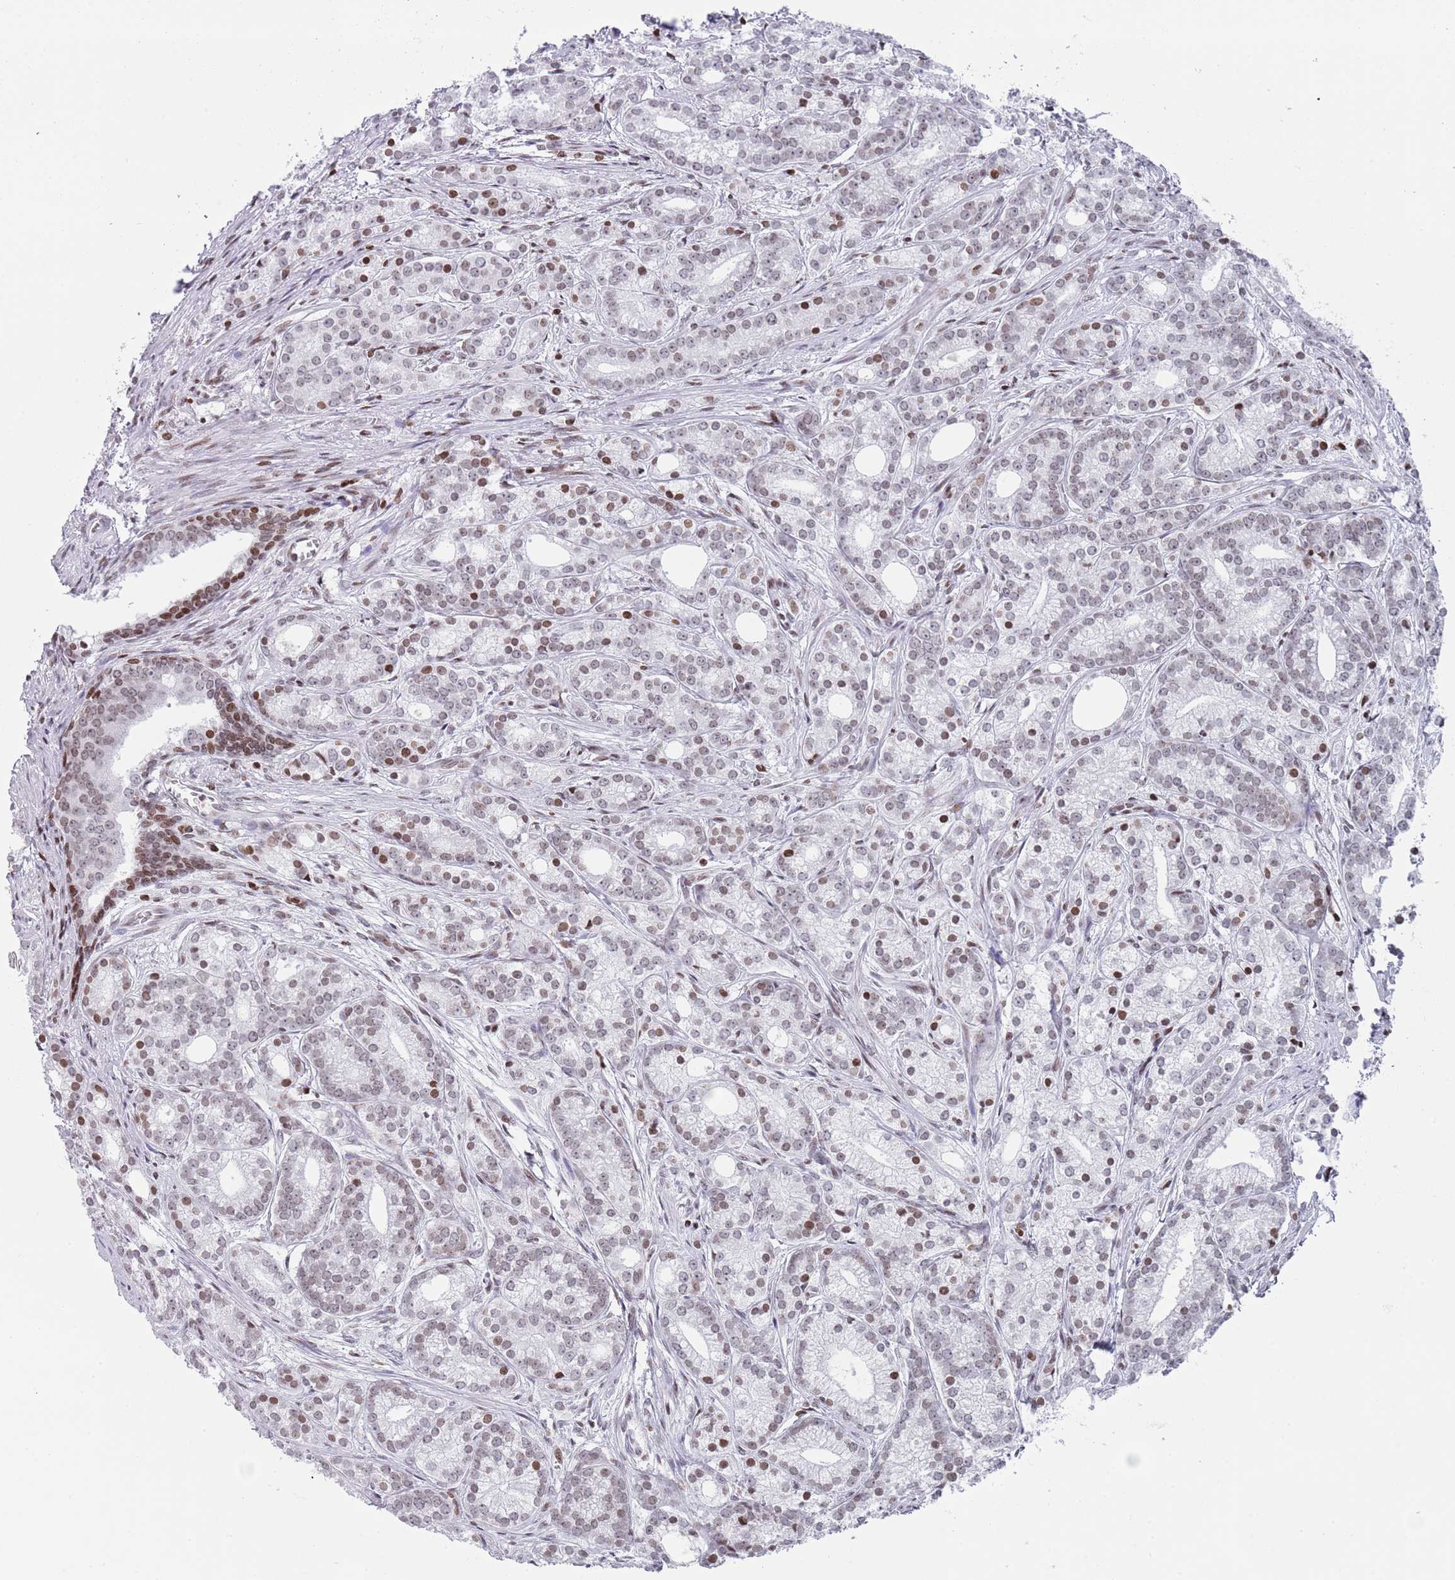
{"staining": {"intensity": "moderate", "quantity": "<25%", "location": "nuclear"}, "tissue": "prostate cancer", "cell_type": "Tumor cells", "image_type": "cancer", "snomed": [{"axis": "morphology", "description": "Adenocarcinoma, Low grade"}, {"axis": "topography", "description": "Prostate"}], "caption": "Prostate cancer stained with a protein marker exhibits moderate staining in tumor cells.", "gene": "HDAC8", "patient": {"sex": "male", "age": 71}}